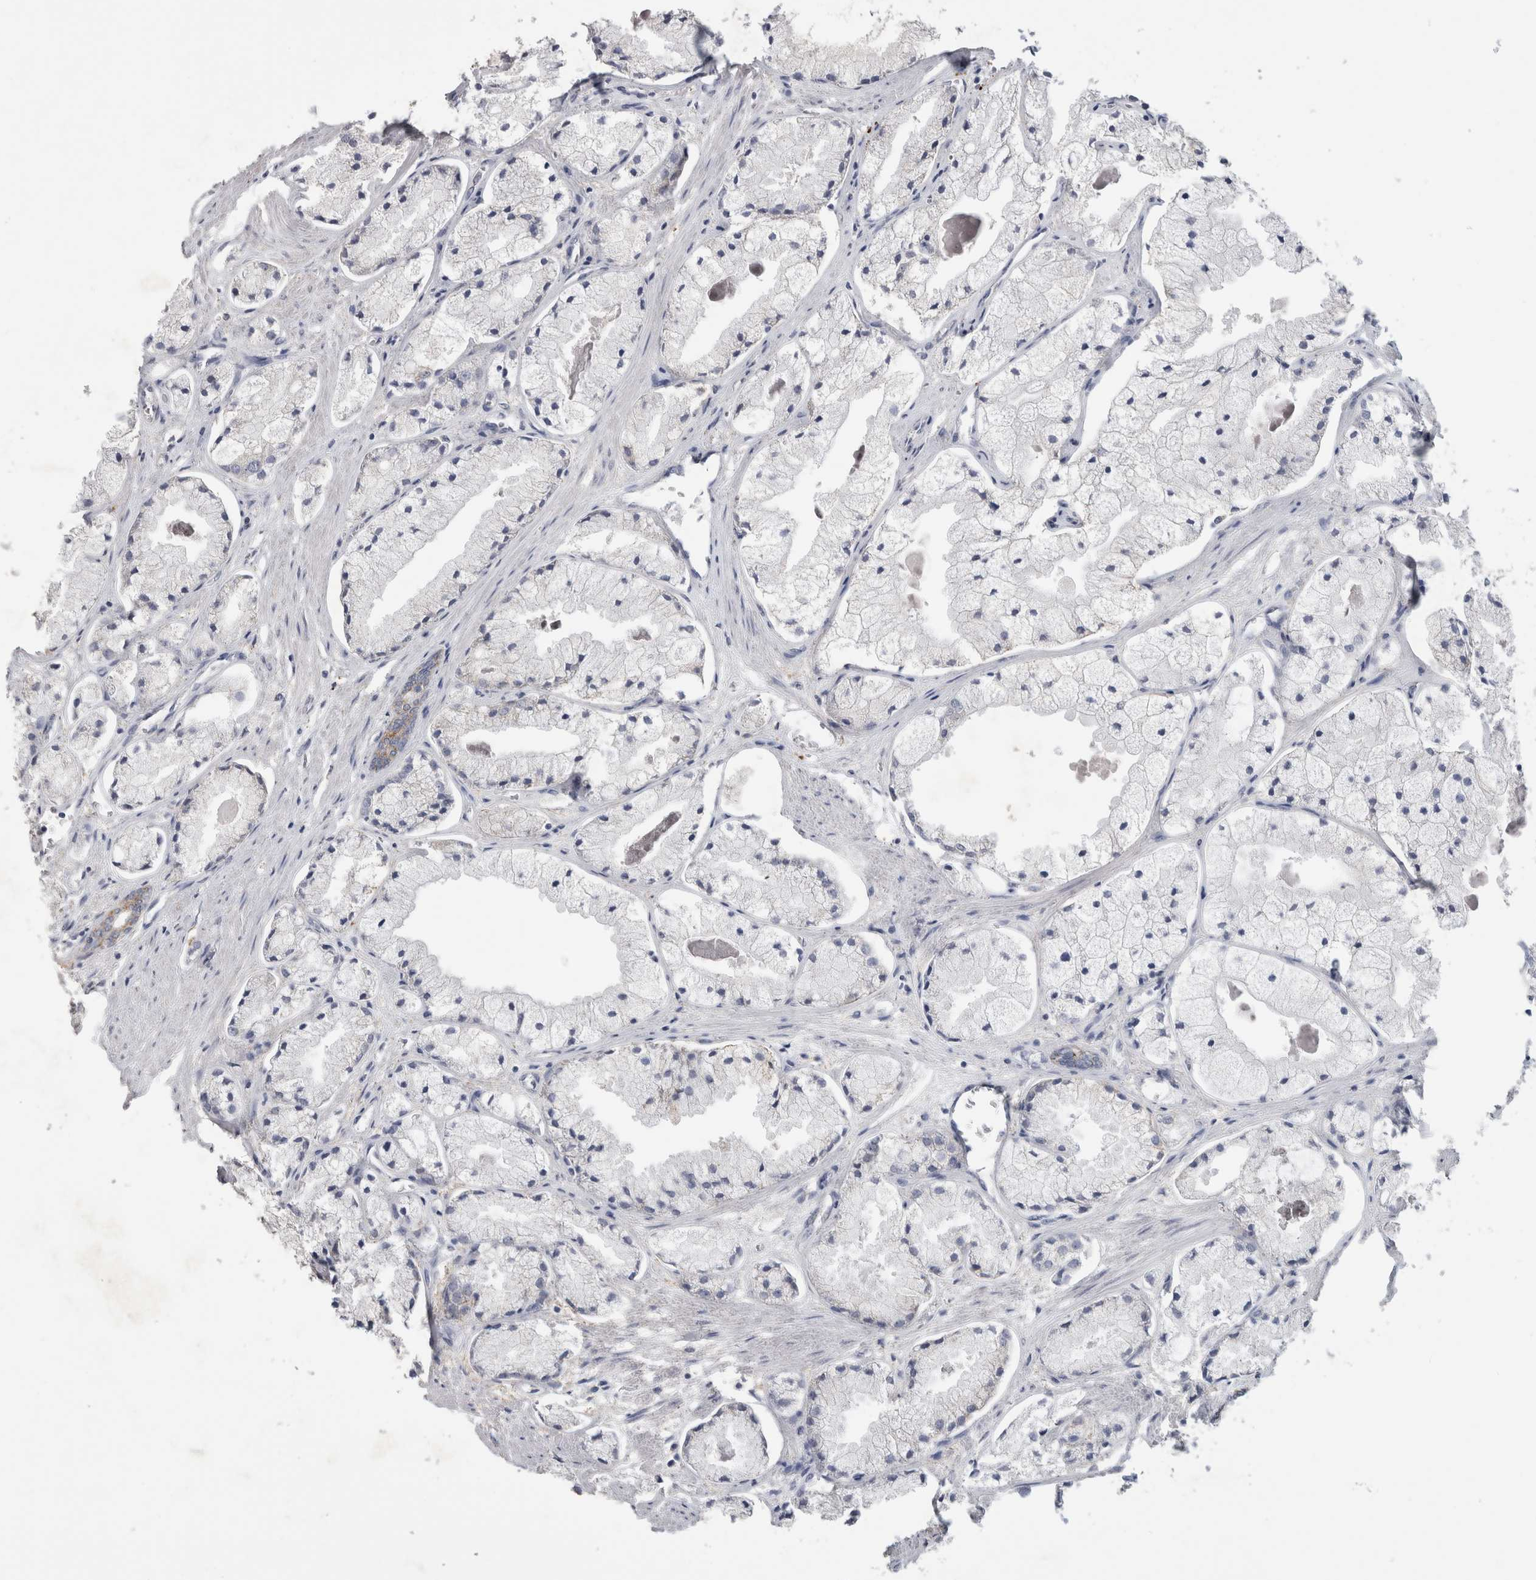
{"staining": {"intensity": "negative", "quantity": "none", "location": "none"}, "tissue": "prostate cancer", "cell_type": "Tumor cells", "image_type": "cancer", "snomed": [{"axis": "morphology", "description": "Adenocarcinoma, High grade"}, {"axis": "topography", "description": "Prostate"}], "caption": "Immunohistochemistry (IHC) photomicrograph of neoplastic tissue: prostate cancer stained with DAB reveals no significant protein positivity in tumor cells.", "gene": "CNTFR", "patient": {"sex": "male", "age": 50}}